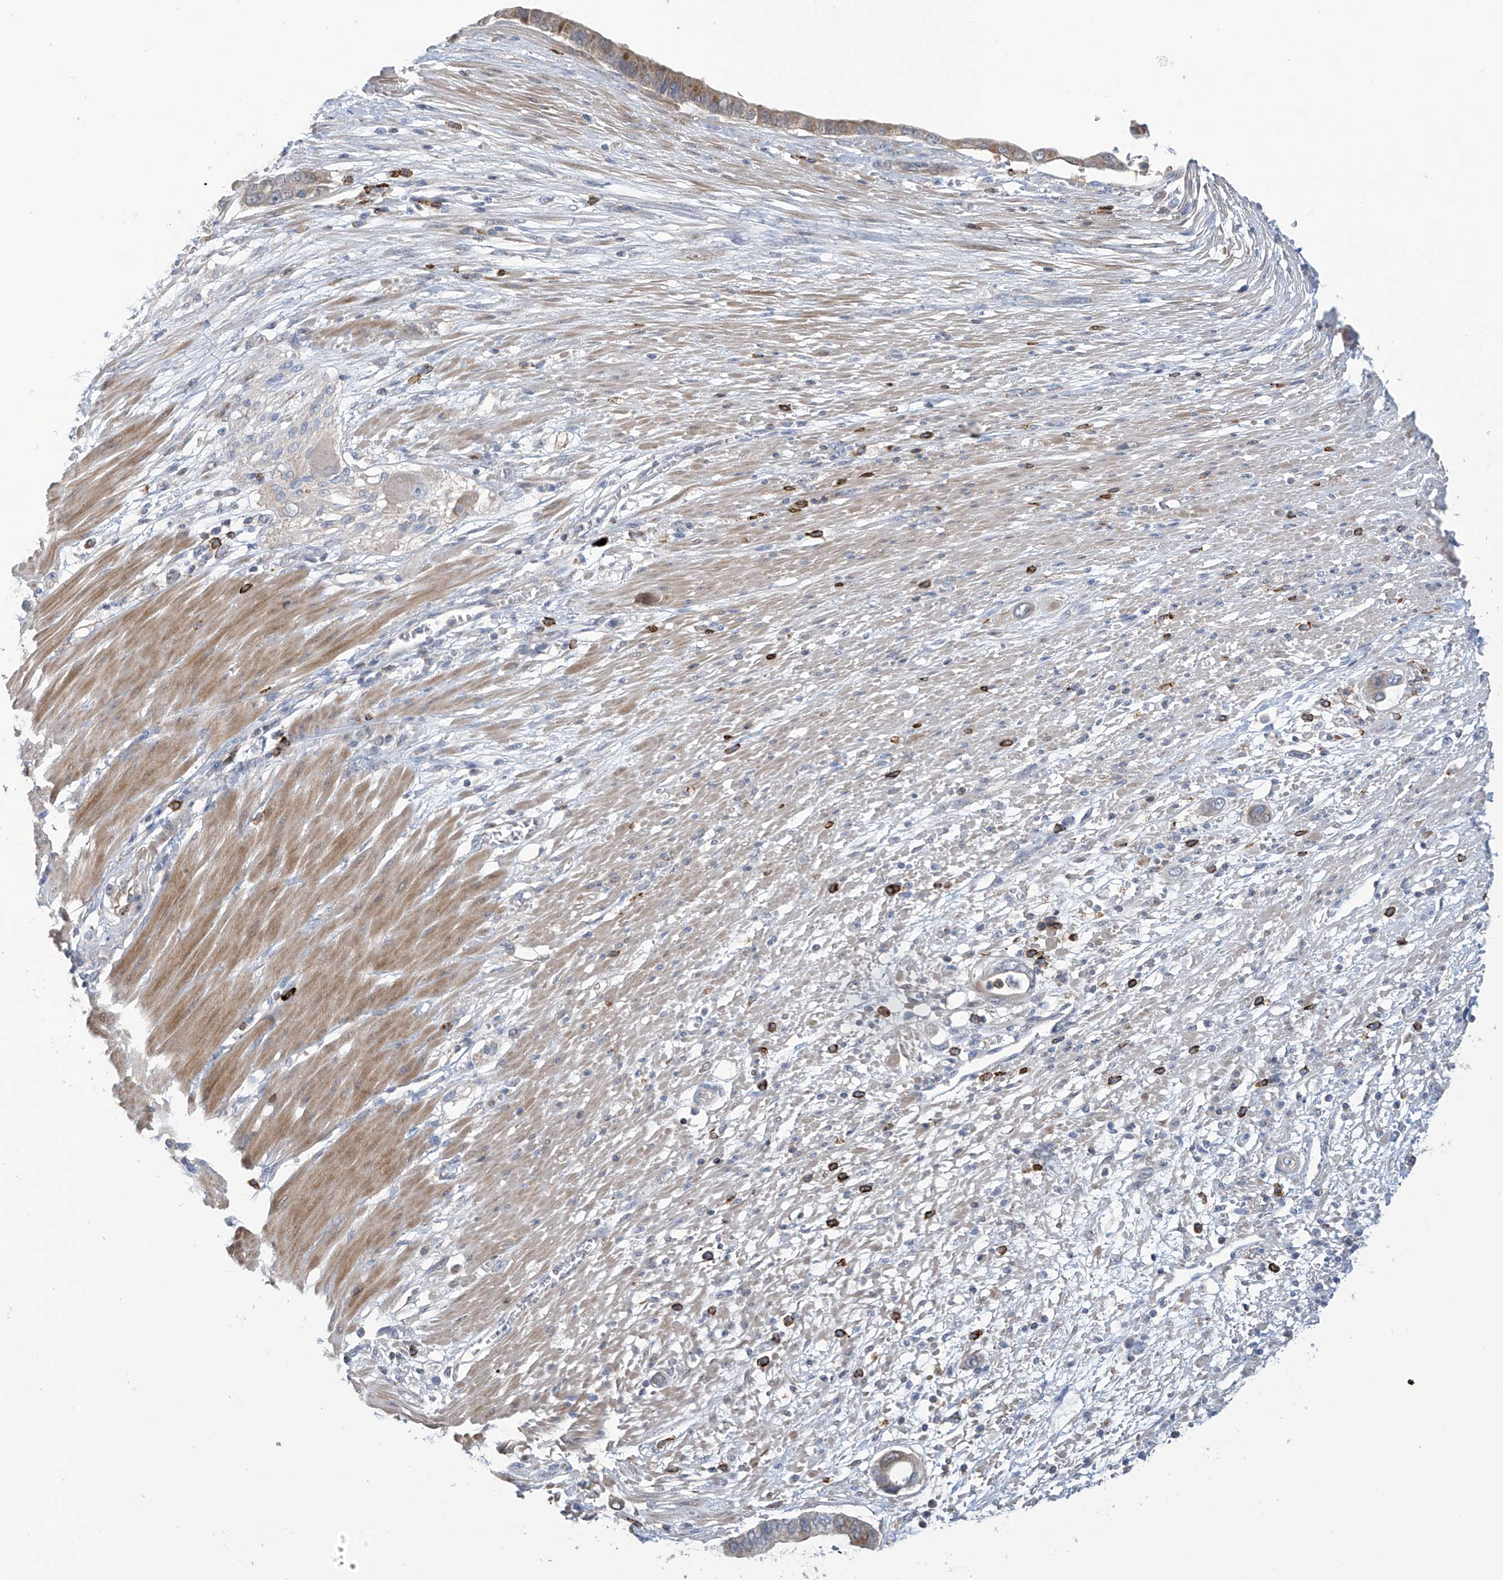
{"staining": {"intensity": "weak", "quantity": "25%-75%", "location": "cytoplasmic/membranous"}, "tissue": "pancreatic cancer", "cell_type": "Tumor cells", "image_type": "cancer", "snomed": [{"axis": "morphology", "description": "Adenocarcinoma, NOS"}, {"axis": "topography", "description": "Pancreas"}], "caption": "Weak cytoplasmic/membranous protein expression is identified in about 25%-75% of tumor cells in adenocarcinoma (pancreatic).", "gene": "IBA57", "patient": {"sex": "male", "age": 68}}